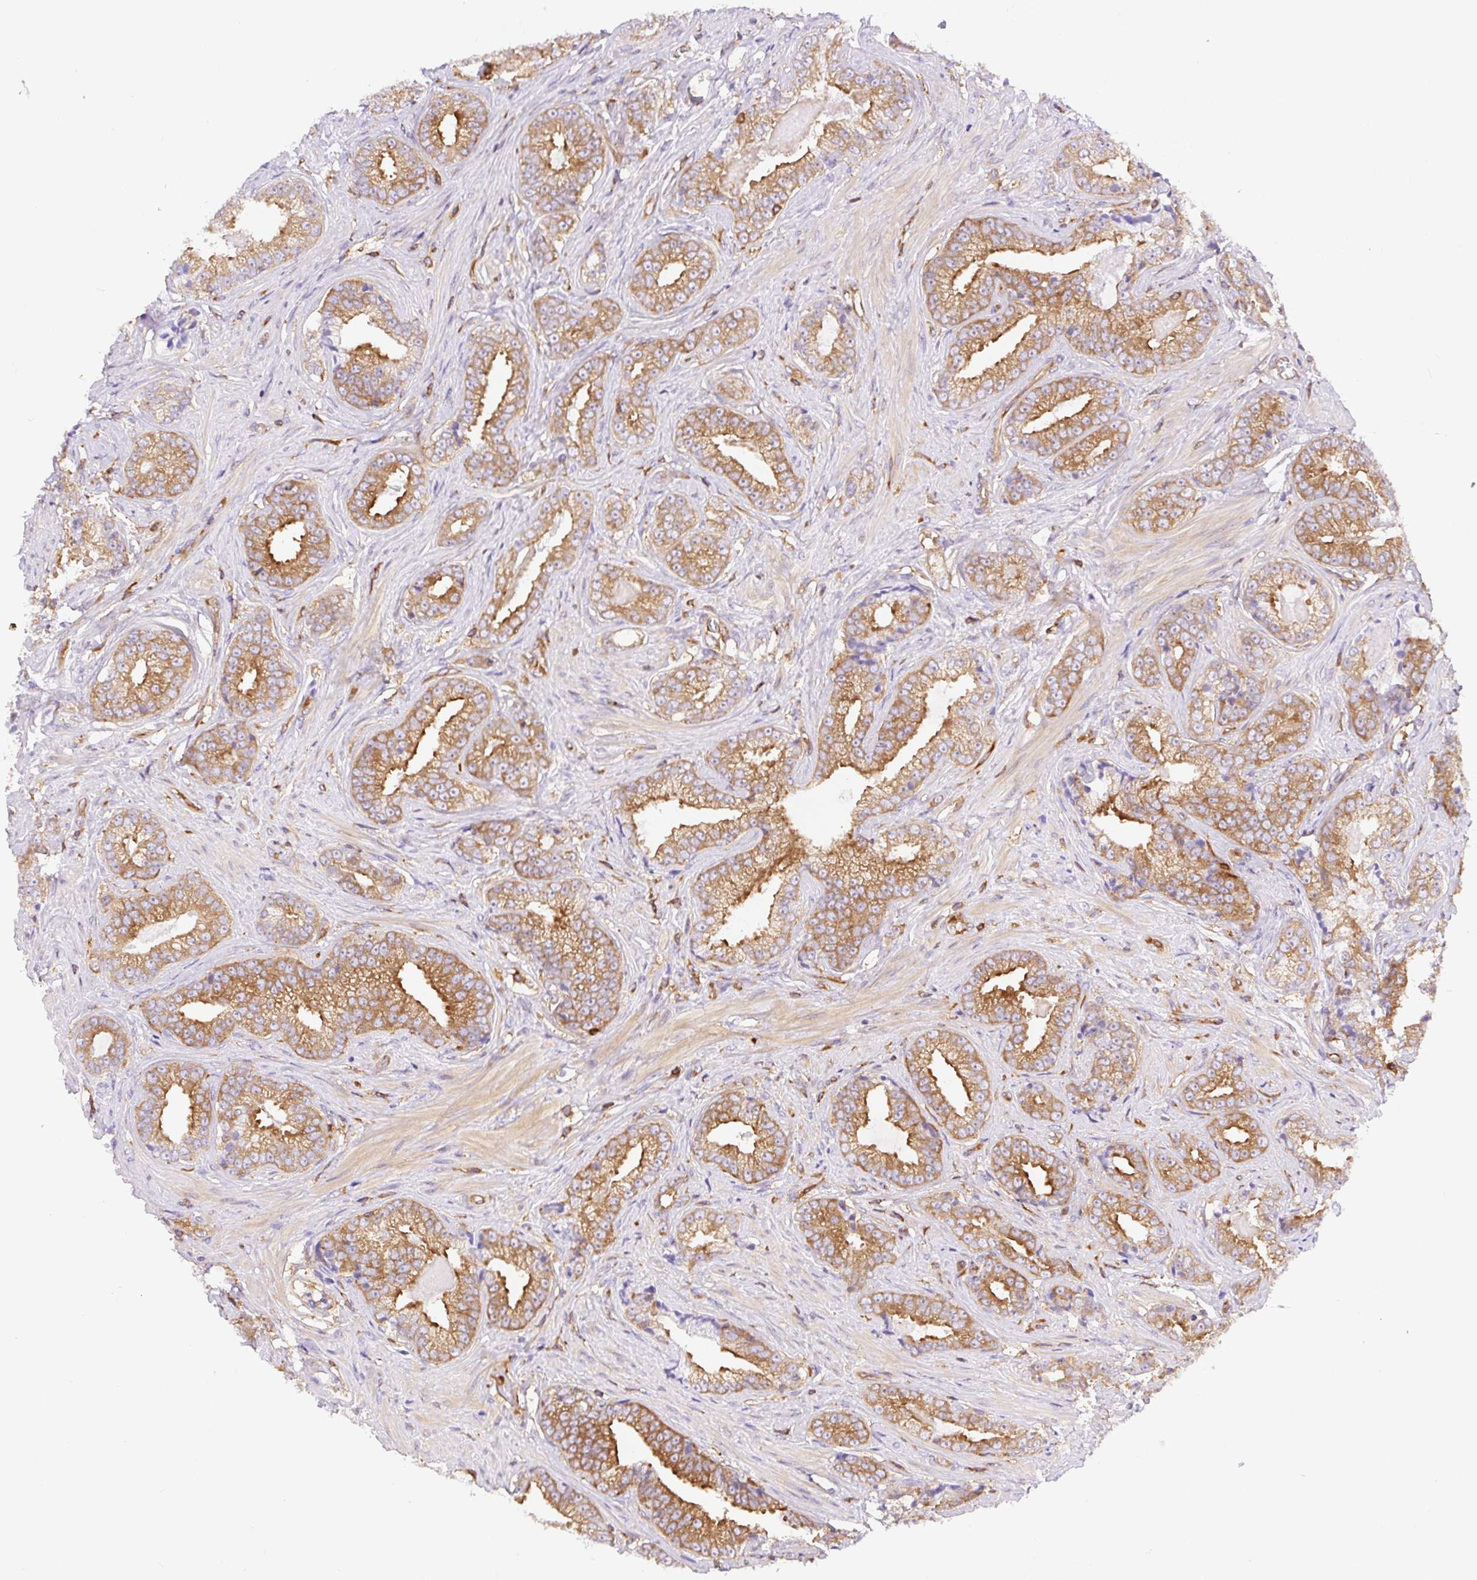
{"staining": {"intensity": "strong", "quantity": ">75%", "location": "cytoplasmic/membranous"}, "tissue": "prostate cancer", "cell_type": "Tumor cells", "image_type": "cancer", "snomed": [{"axis": "morphology", "description": "Adenocarcinoma, Low grade"}, {"axis": "topography", "description": "Prostate"}], "caption": "Prostate cancer stained for a protein (brown) demonstrates strong cytoplasmic/membranous positive positivity in about >75% of tumor cells.", "gene": "DNM2", "patient": {"sex": "male", "age": 61}}